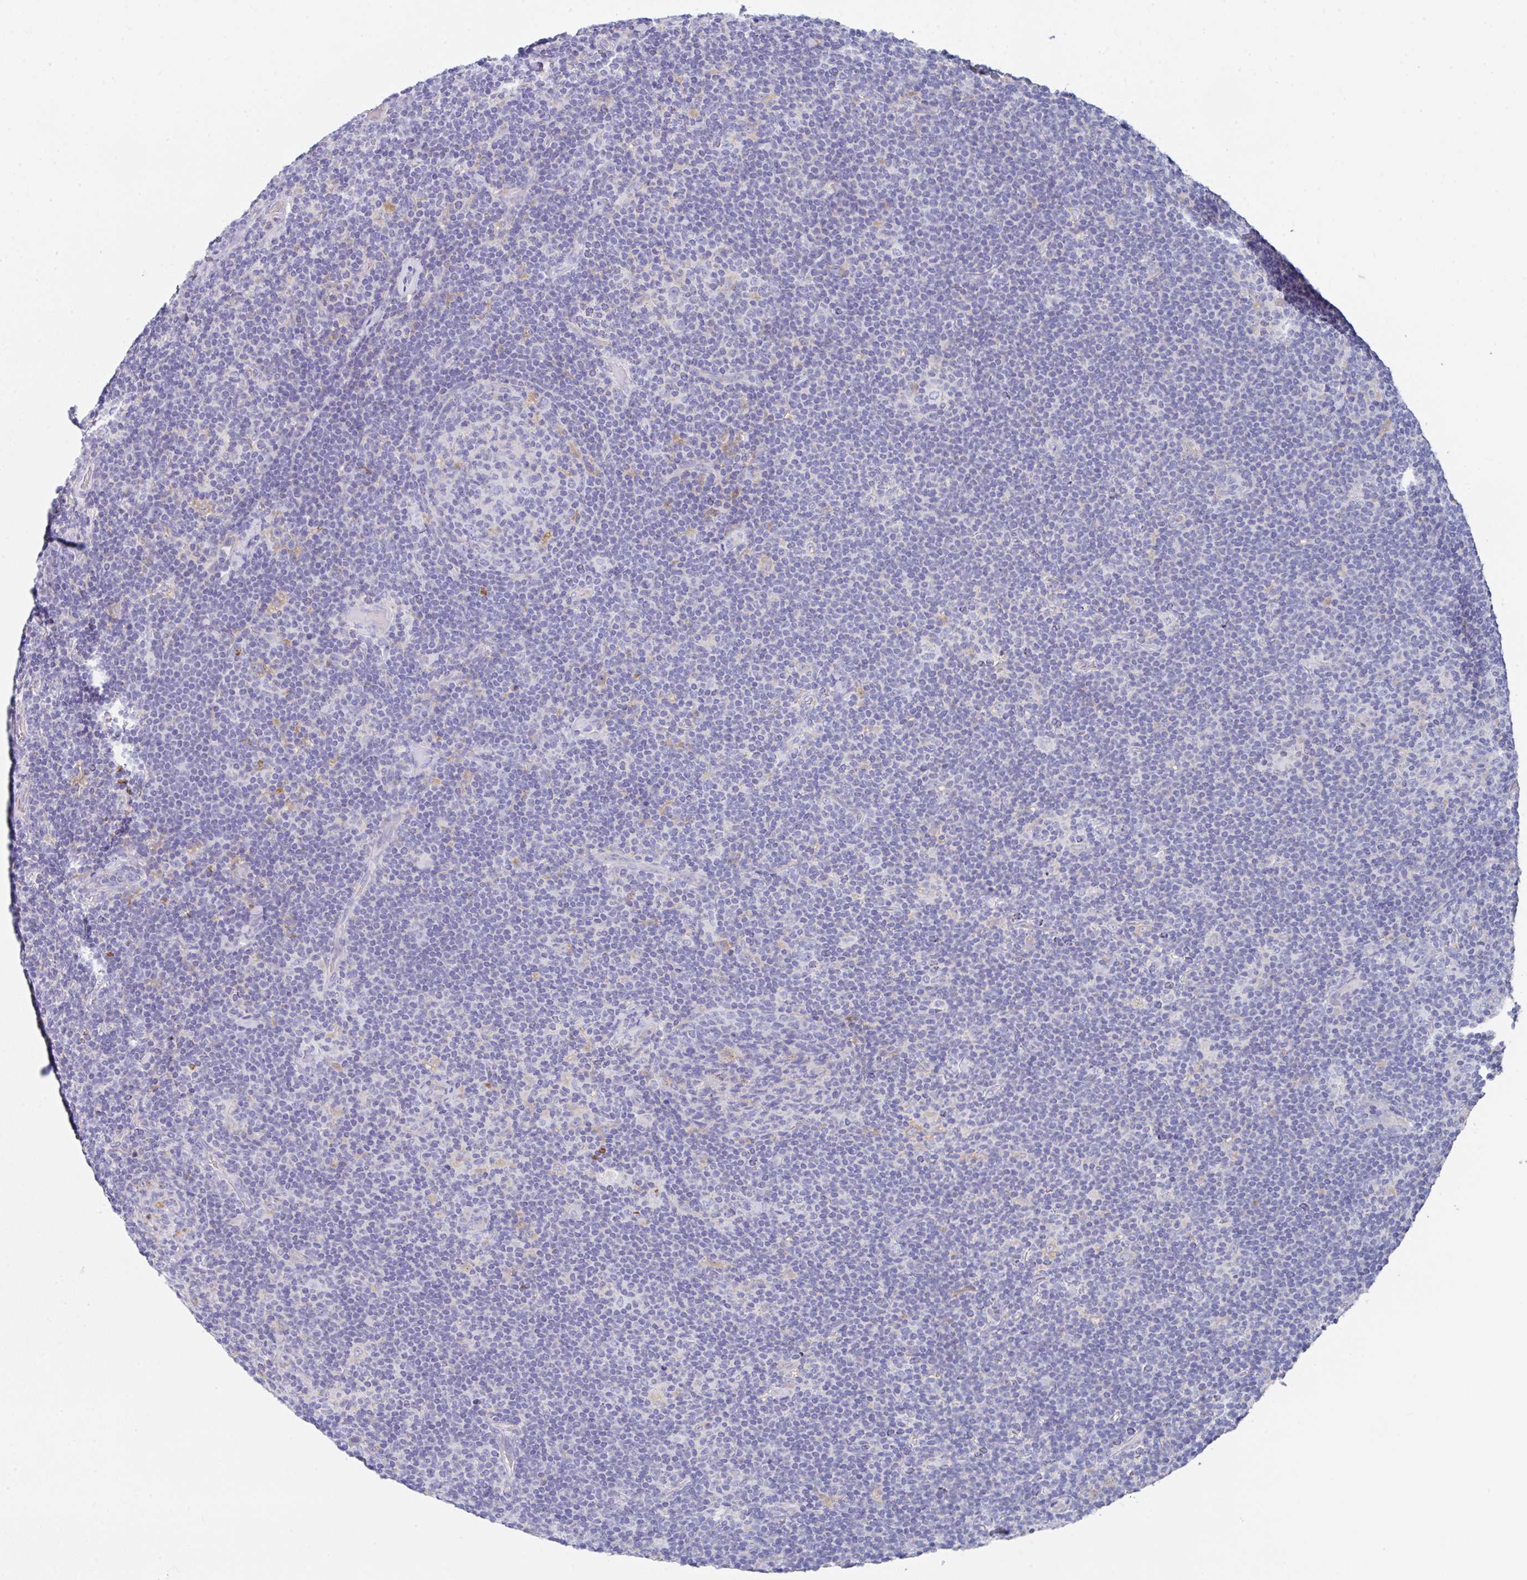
{"staining": {"intensity": "negative", "quantity": "none", "location": "none"}, "tissue": "lymphoma", "cell_type": "Tumor cells", "image_type": "cancer", "snomed": [{"axis": "morphology", "description": "Hodgkin's disease, NOS"}, {"axis": "topography", "description": "Lymph node"}], "caption": "This is an IHC micrograph of Hodgkin's disease. There is no expression in tumor cells.", "gene": "TFAP2C", "patient": {"sex": "female", "age": 57}}